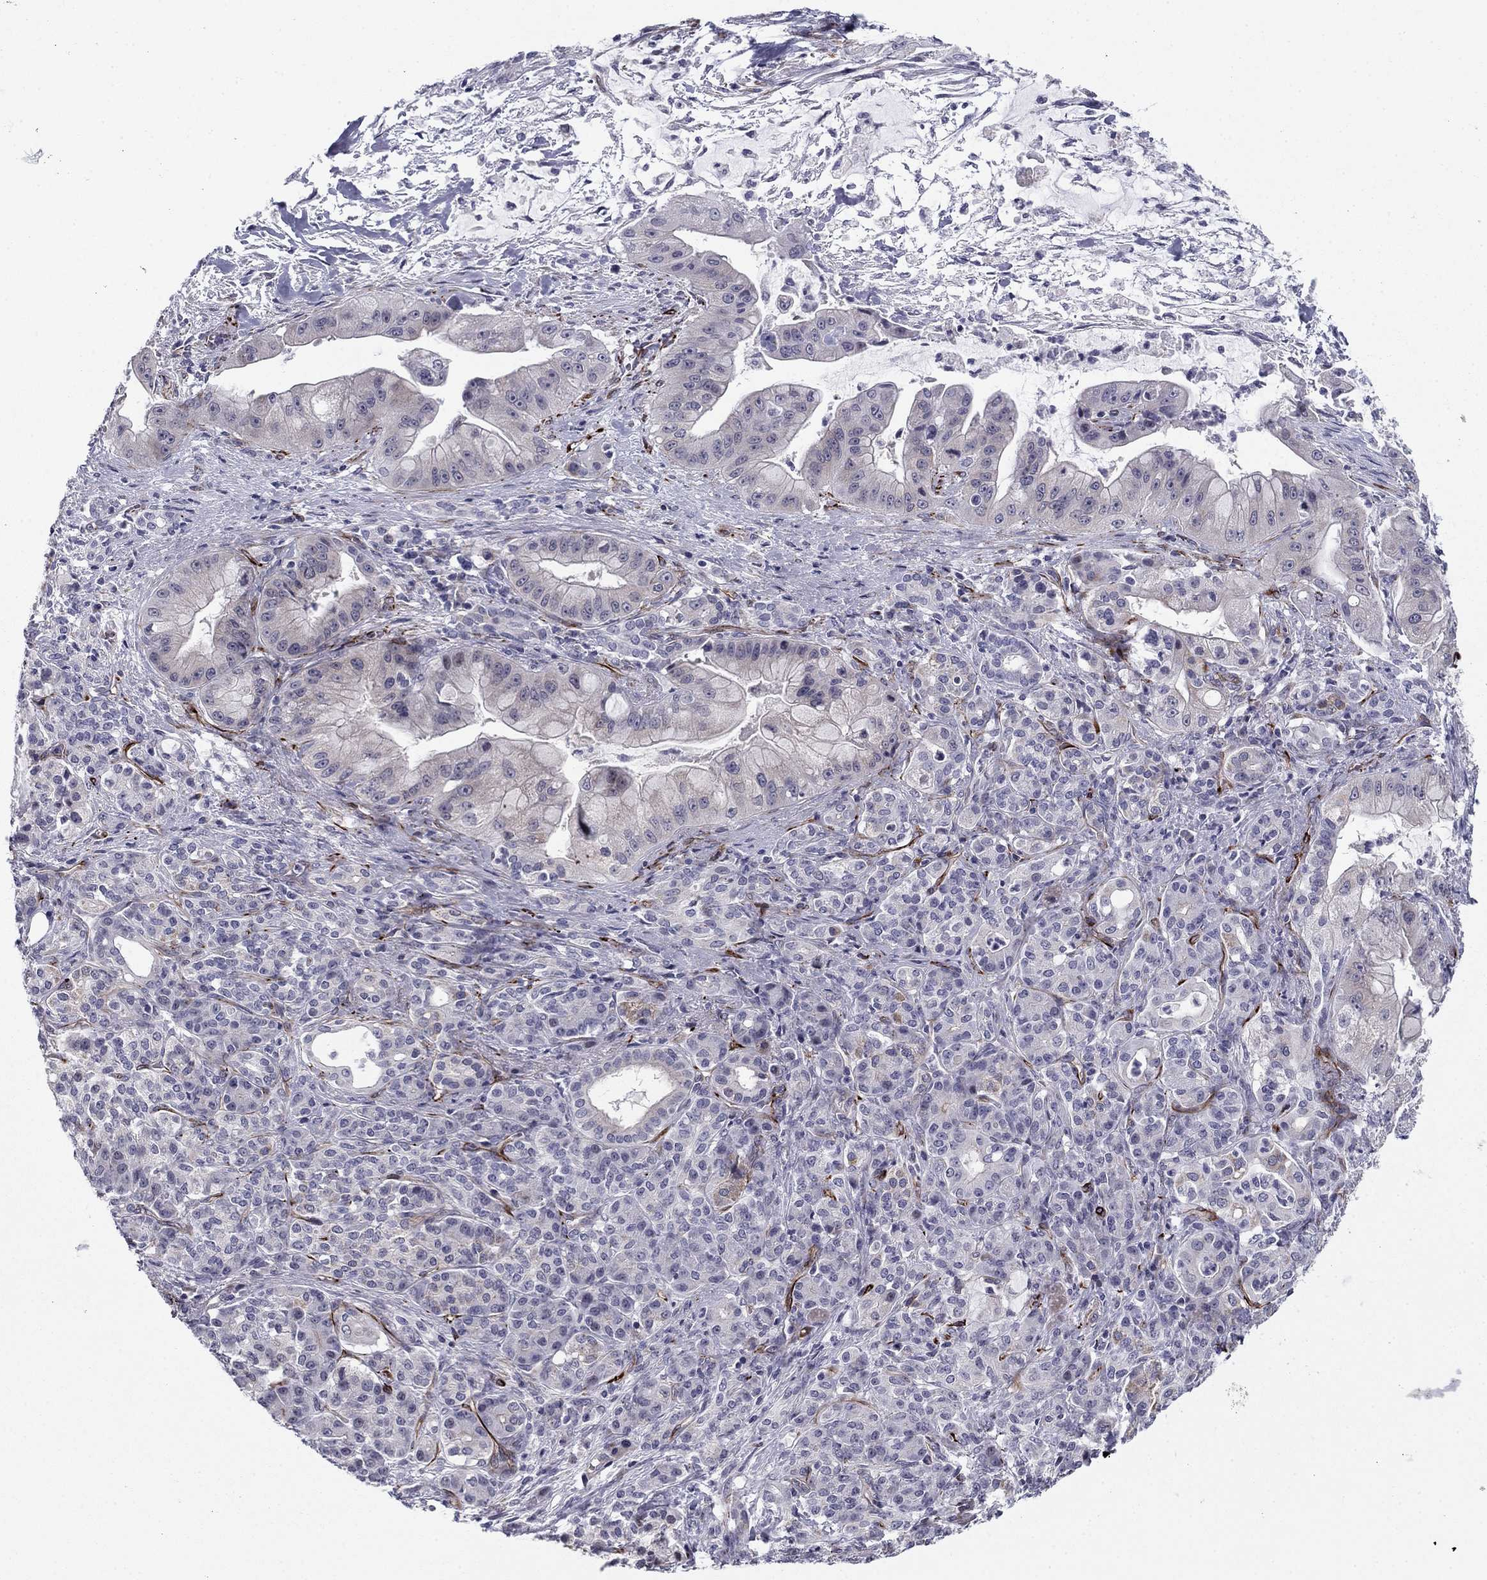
{"staining": {"intensity": "weak", "quantity": "<25%", "location": "cytoplasmic/membranous"}, "tissue": "pancreatic cancer", "cell_type": "Tumor cells", "image_type": "cancer", "snomed": [{"axis": "morphology", "description": "Normal tissue, NOS"}, {"axis": "morphology", "description": "Inflammation, NOS"}, {"axis": "morphology", "description": "Adenocarcinoma, NOS"}, {"axis": "topography", "description": "Pancreas"}], "caption": "IHC image of neoplastic tissue: pancreatic adenocarcinoma stained with DAB reveals no significant protein expression in tumor cells. (DAB IHC visualized using brightfield microscopy, high magnification).", "gene": "ANKS4B", "patient": {"sex": "male", "age": 57}}